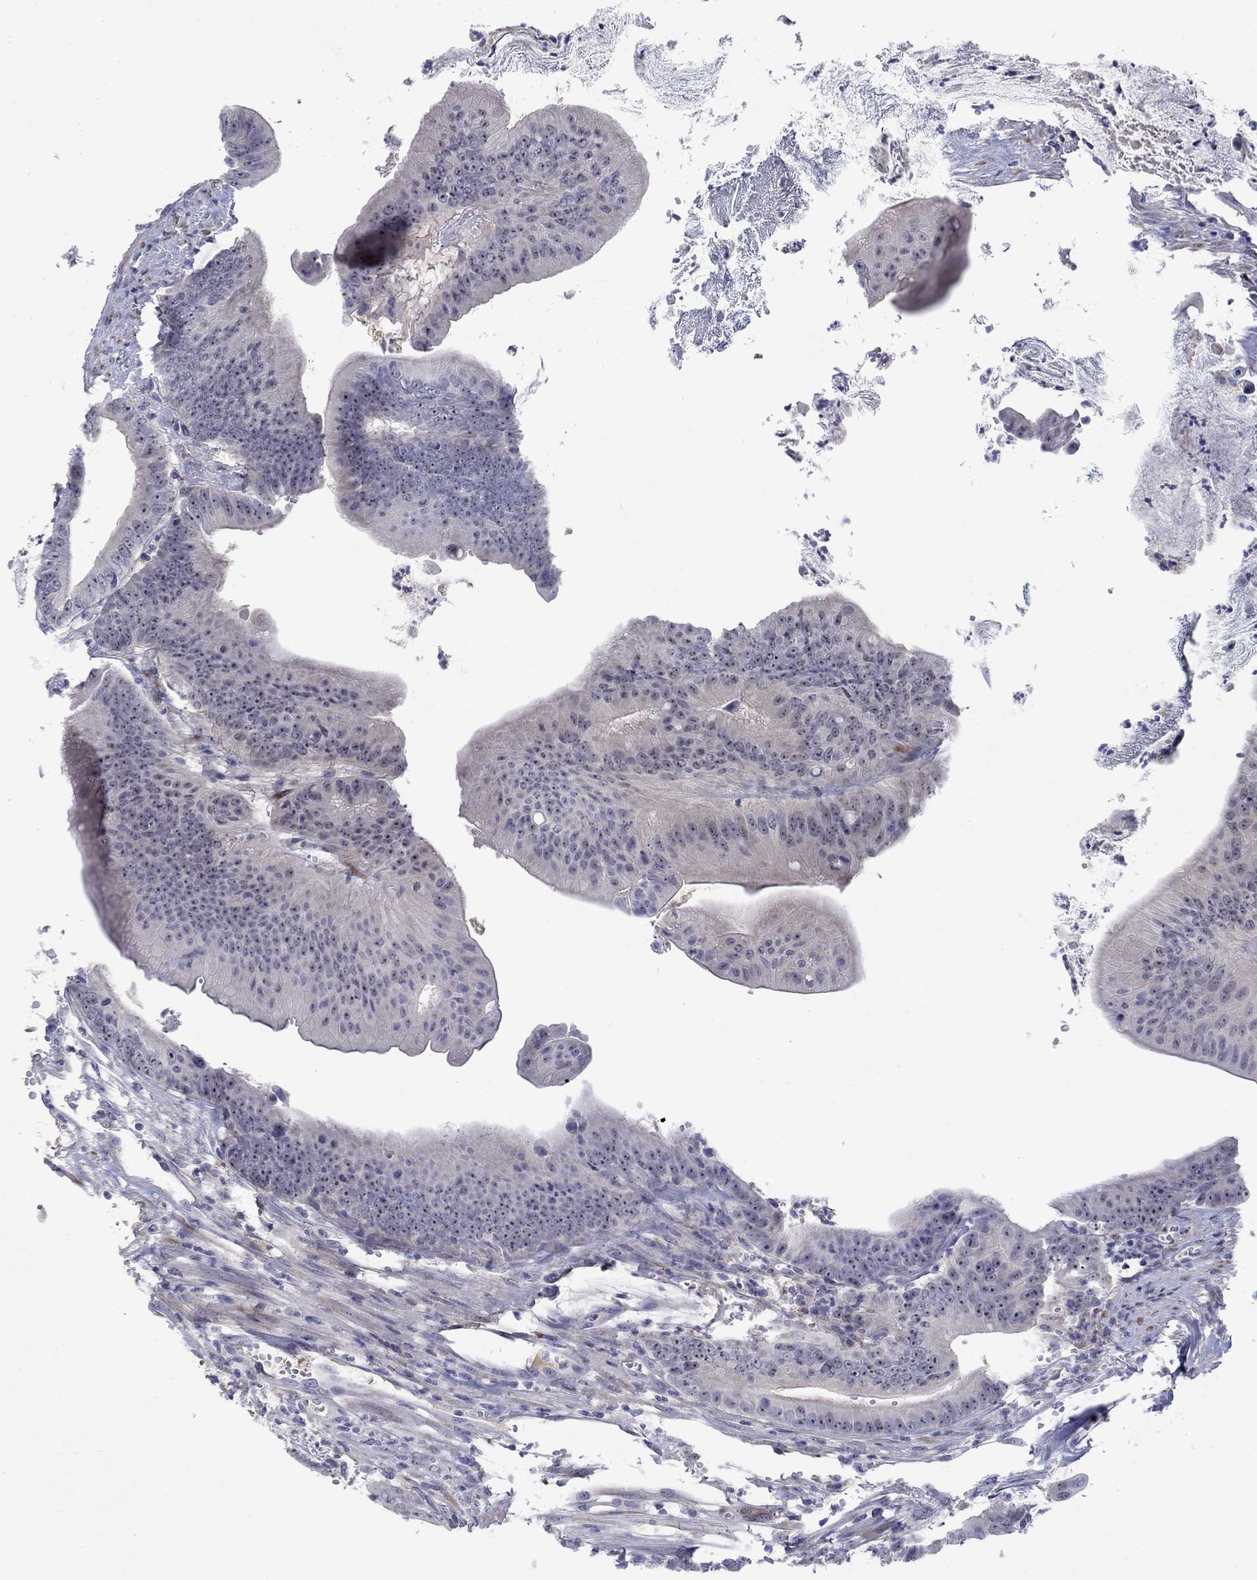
{"staining": {"intensity": "weak", "quantity": "25%-75%", "location": "nuclear"}, "tissue": "colorectal cancer", "cell_type": "Tumor cells", "image_type": "cancer", "snomed": [{"axis": "morphology", "description": "Adenocarcinoma, NOS"}, {"axis": "topography", "description": "Colon"}], "caption": "Protein positivity by immunohistochemistry (IHC) demonstrates weak nuclear expression in approximately 25%-75% of tumor cells in colorectal adenocarcinoma. (brown staining indicates protein expression, while blue staining denotes nuclei).", "gene": "REEP2", "patient": {"sex": "female", "age": 69}}